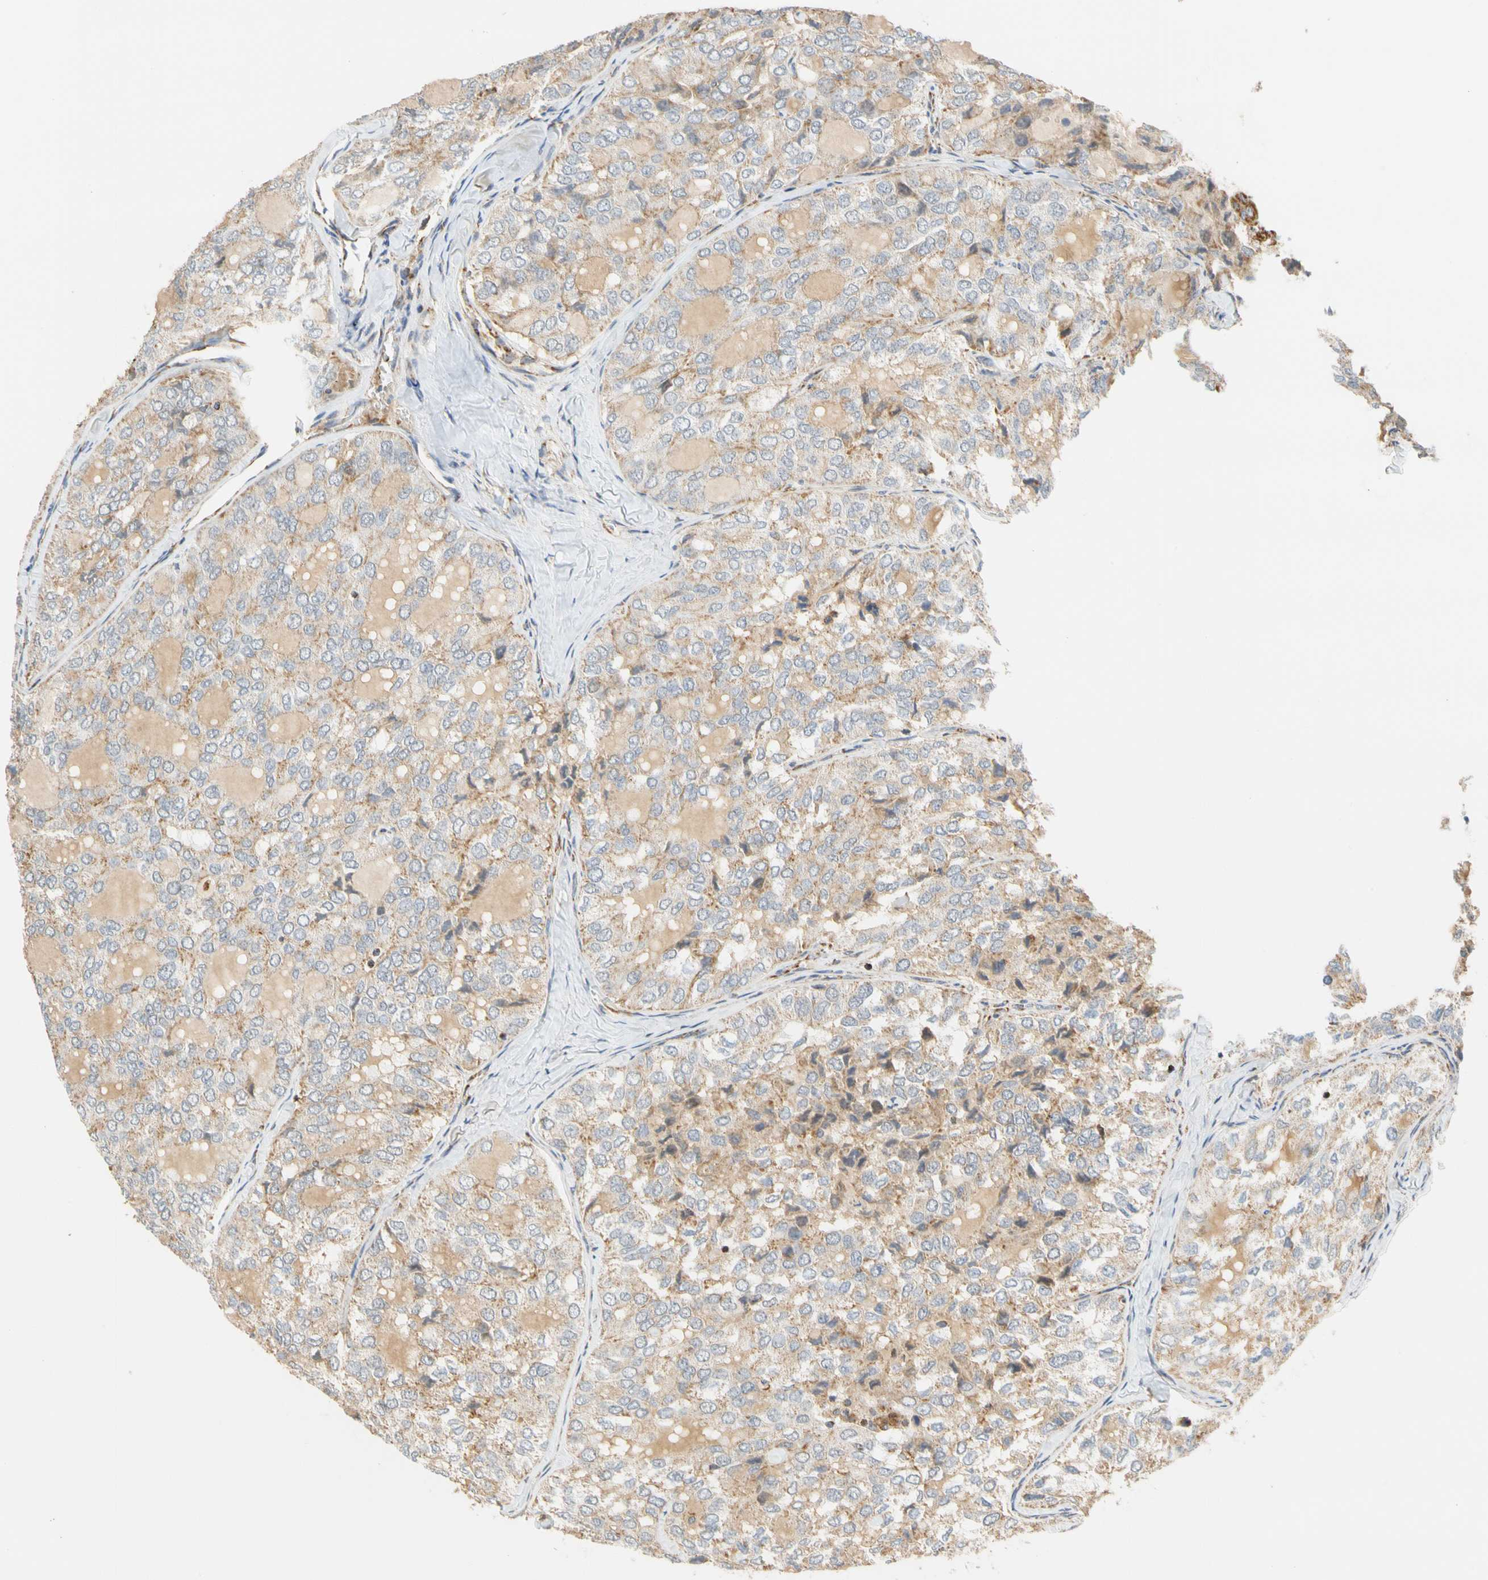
{"staining": {"intensity": "weak", "quantity": ">75%", "location": "cytoplasmic/membranous"}, "tissue": "thyroid cancer", "cell_type": "Tumor cells", "image_type": "cancer", "snomed": [{"axis": "morphology", "description": "Follicular adenoma carcinoma, NOS"}, {"axis": "topography", "description": "Thyroid gland"}], "caption": "Brown immunohistochemical staining in human thyroid cancer (follicular adenoma carcinoma) exhibits weak cytoplasmic/membranous expression in approximately >75% of tumor cells.", "gene": "SFXN3", "patient": {"sex": "male", "age": 75}}